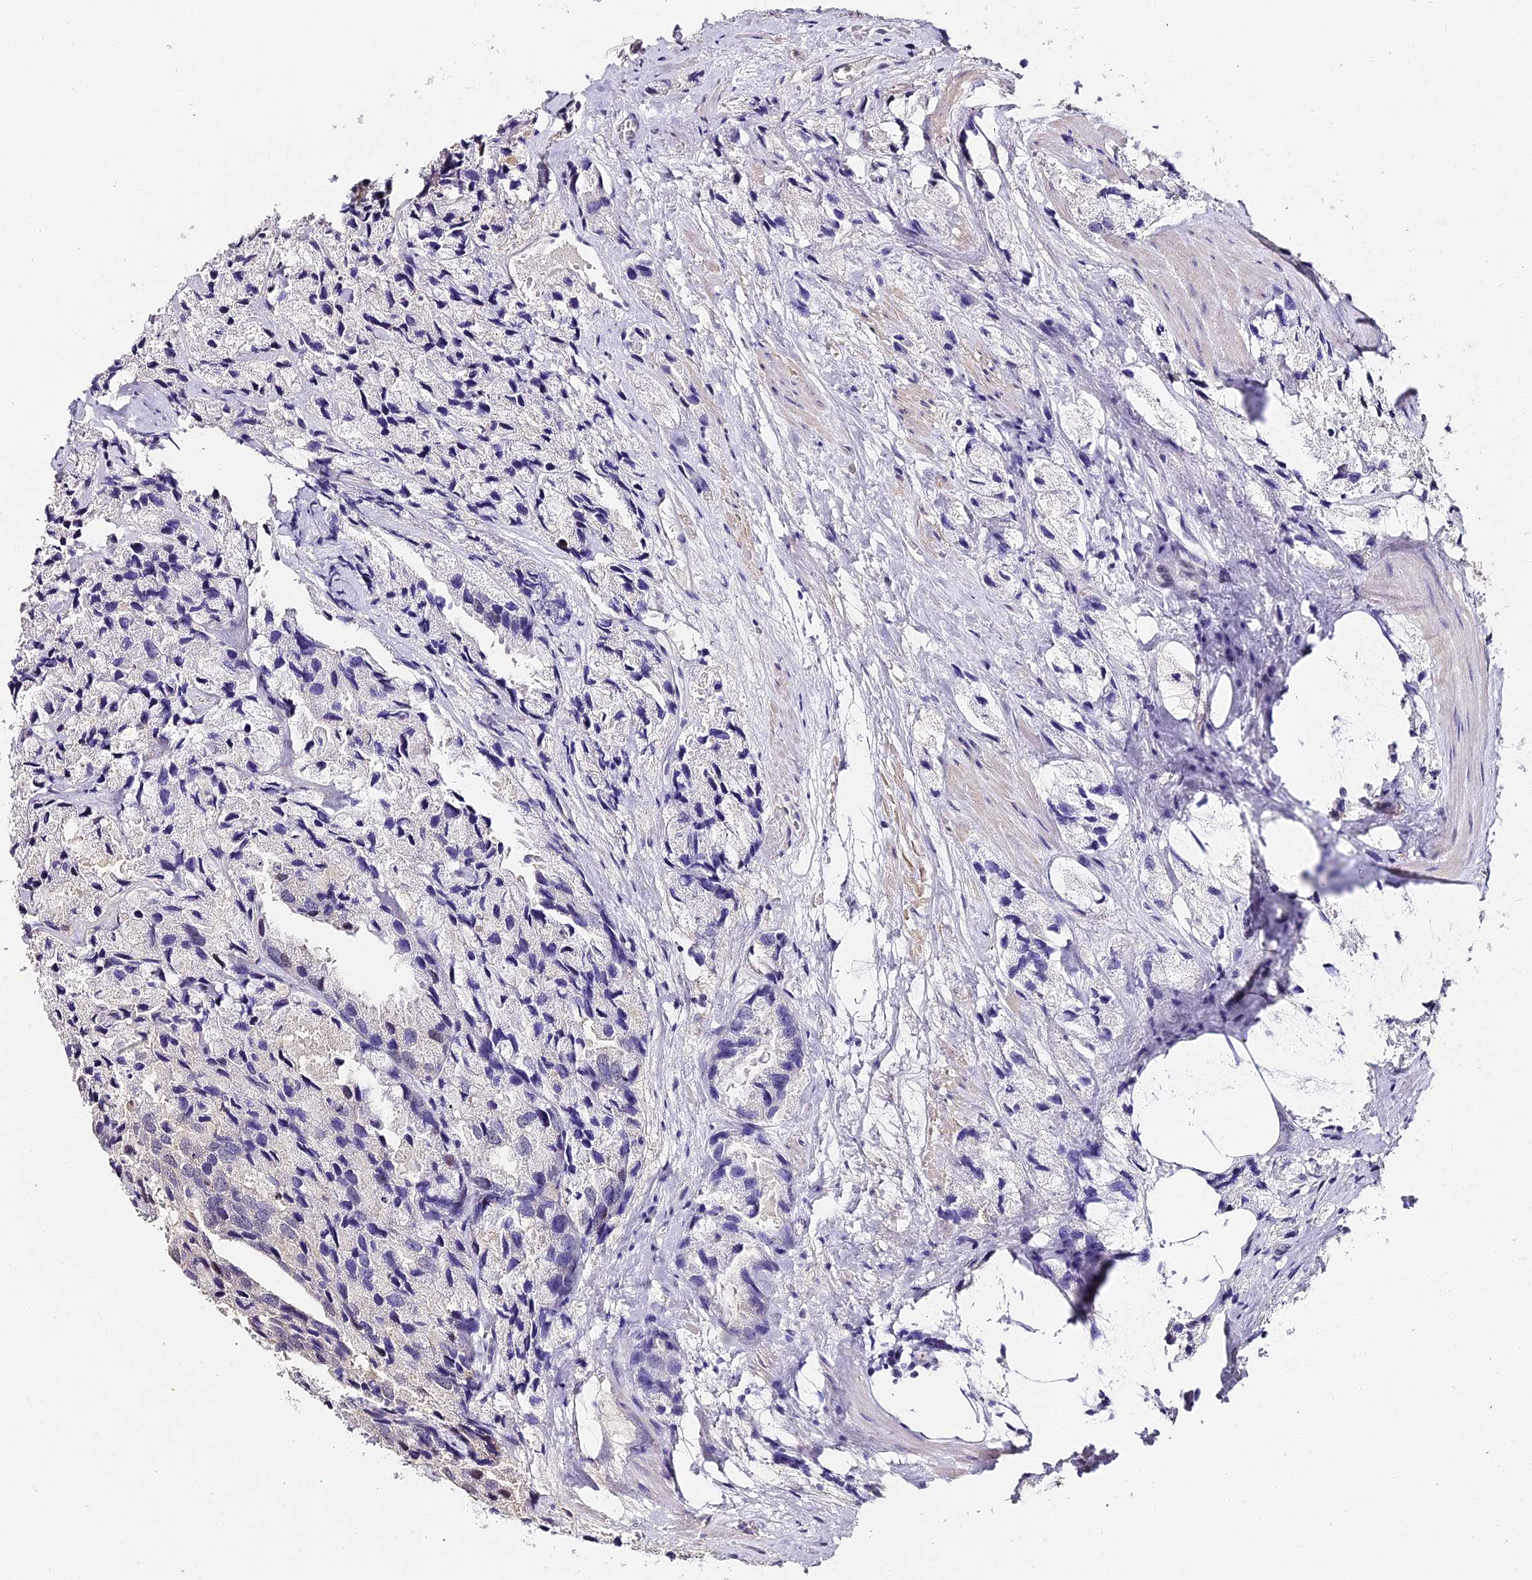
{"staining": {"intensity": "negative", "quantity": "none", "location": "none"}, "tissue": "prostate cancer", "cell_type": "Tumor cells", "image_type": "cancer", "snomed": [{"axis": "morphology", "description": "Adenocarcinoma, High grade"}, {"axis": "topography", "description": "Prostate"}], "caption": "Protein analysis of prostate adenocarcinoma (high-grade) demonstrates no significant positivity in tumor cells.", "gene": "ABHD14A-ACY1", "patient": {"sex": "male", "age": 66}}